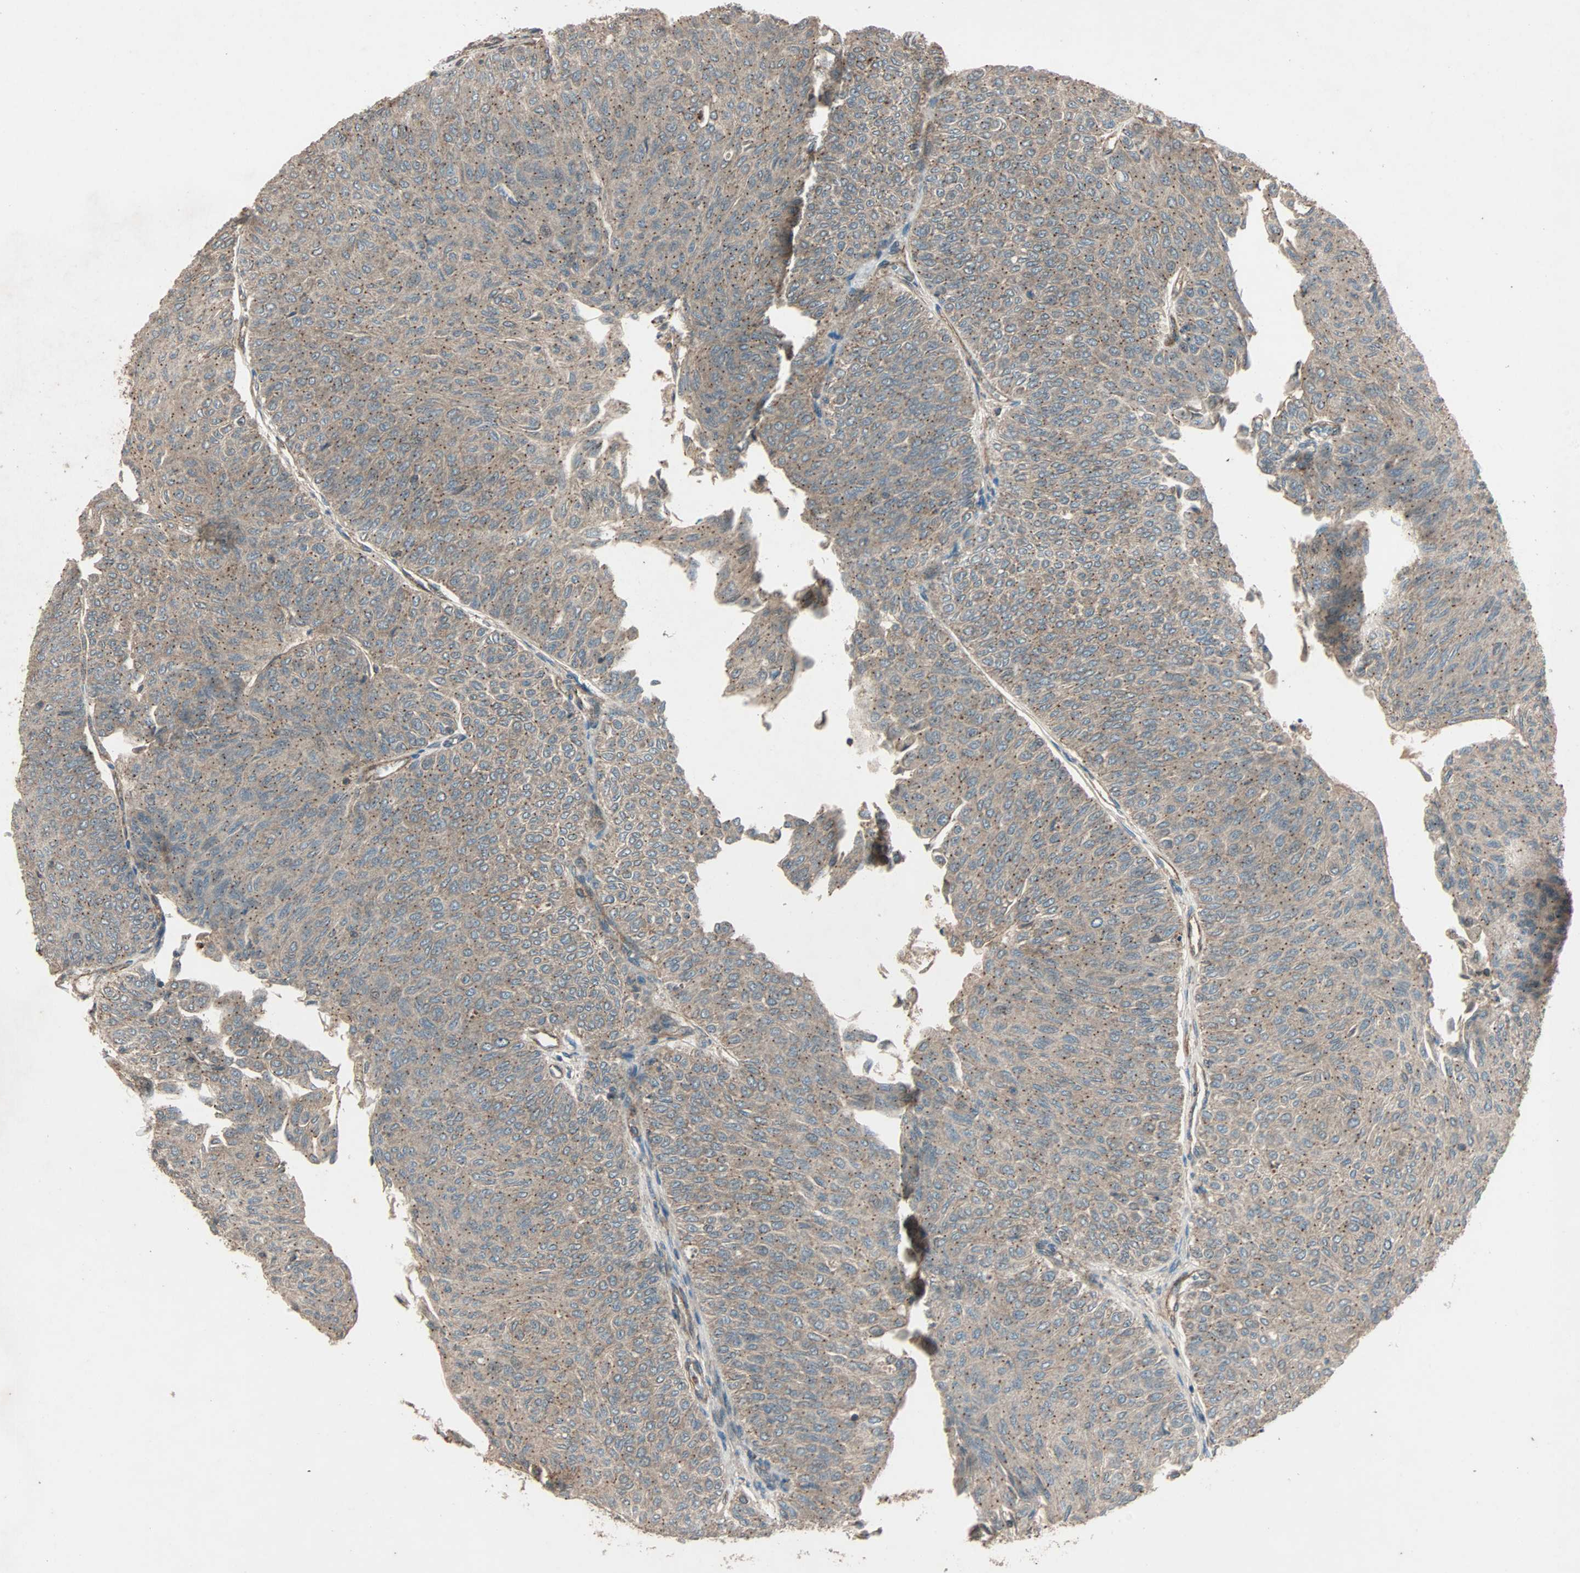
{"staining": {"intensity": "weak", "quantity": ">75%", "location": "cytoplasmic/membranous"}, "tissue": "urothelial cancer", "cell_type": "Tumor cells", "image_type": "cancer", "snomed": [{"axis": "morphology", "description": "Urothelial carcinoma, Low grade"}, {"axis": "topography", "description": "Urinary bladder"}], "caption": "Tumor cells show low levels of weak cytoplasmic/membranous staining in approximately >75% of cells in urothelial cancer.", "gene": "GCK", "patient": {"sex": "male", "age": 78}}